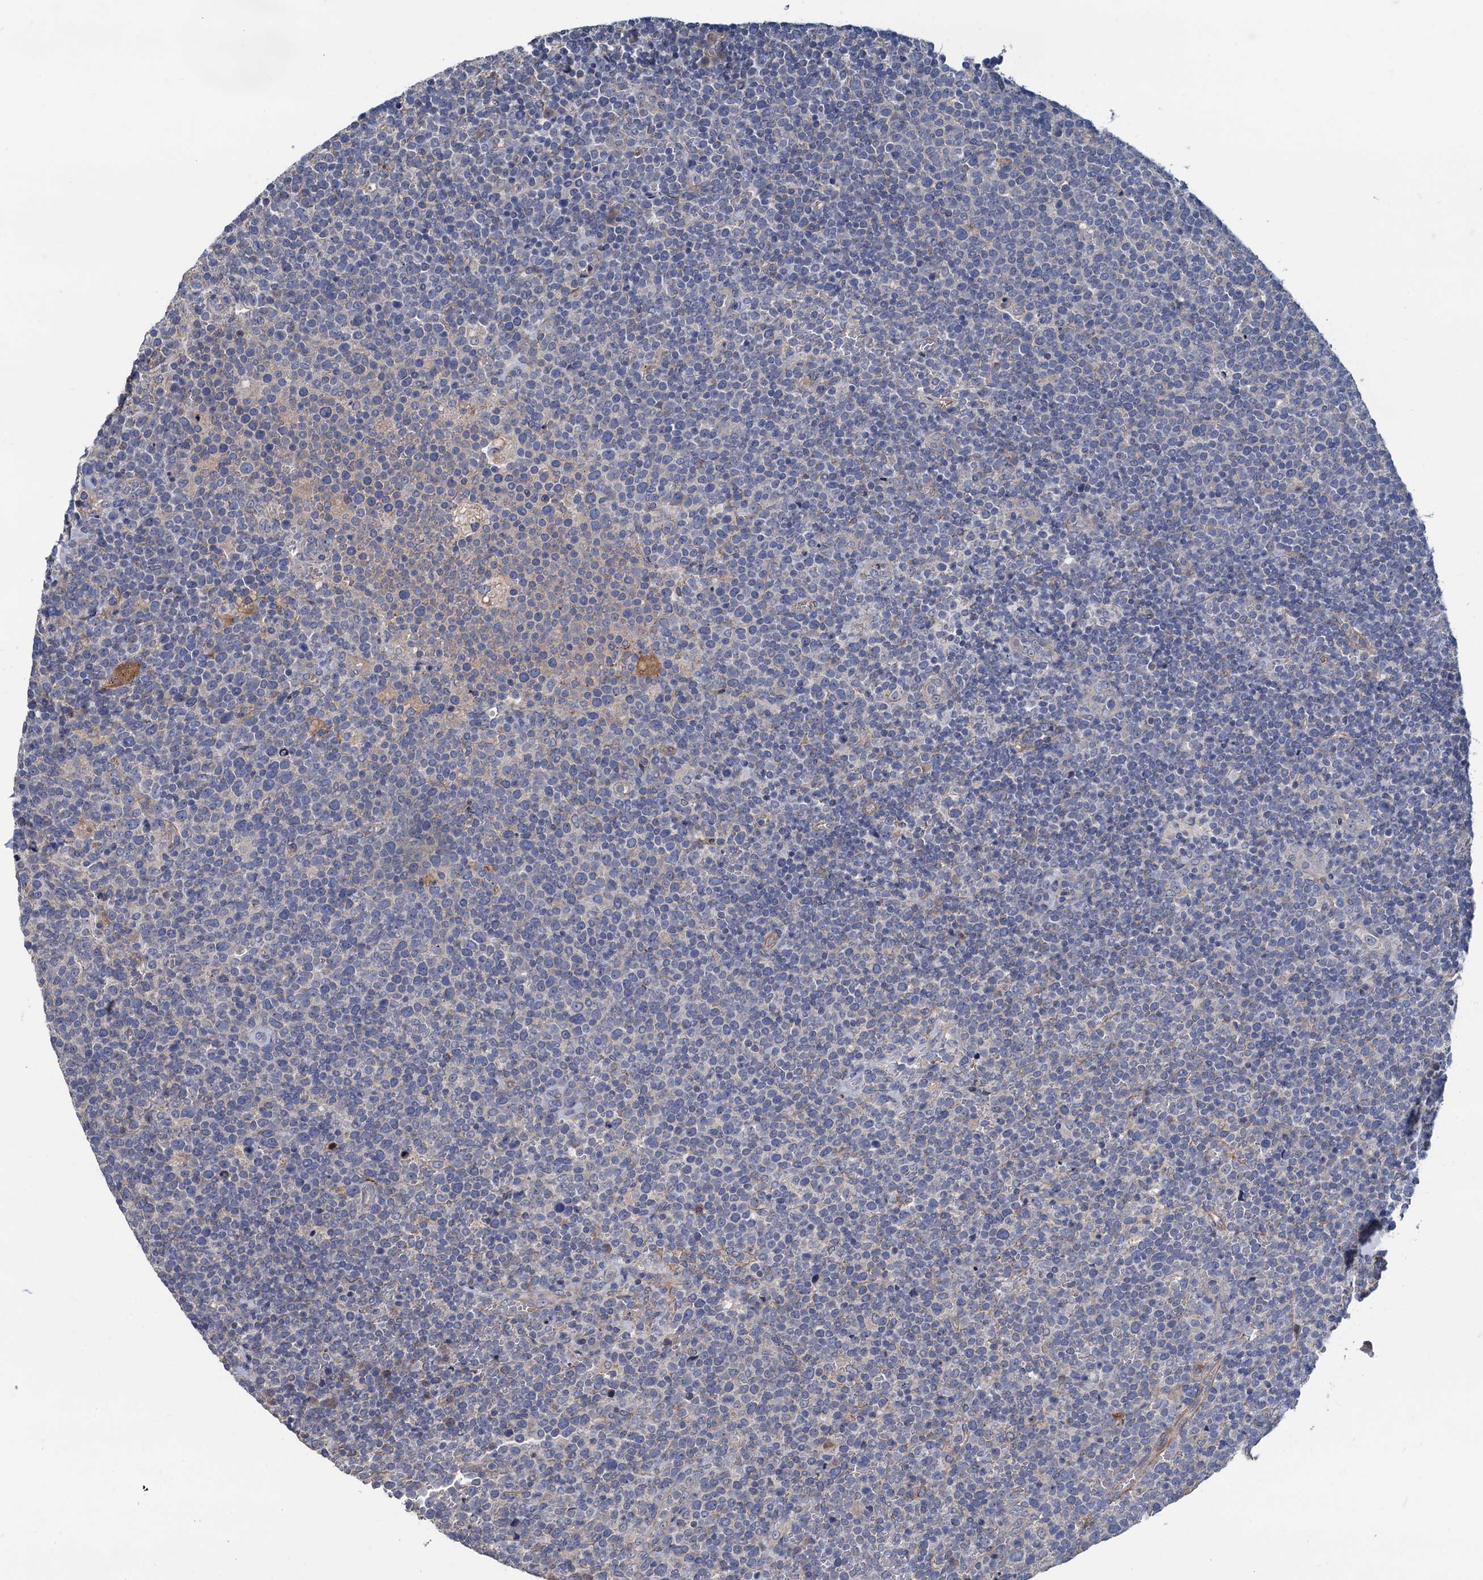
{"staining": {"intensity": "negative", "quantity": "none", "location": "none"}, "tissue": "lymphoma", "cell_type": "Tumor cells", "image_type": "cancer", "snomed": [{"axis": "morphology", "description": "Malignant lymphoma, non-Hodgkin's type, High grade"}, {"axis": "topography", "description": "Lymph node"}], "caption": "This micrograph is of lymphoma stained with immunohistochemistry (IHC) to label a protein in brown with the nuclei are counter-stained blue. There is no staining in tumor cells.", "gene": "SMCO3", "patient": {"sex": "male", "age": 61}}